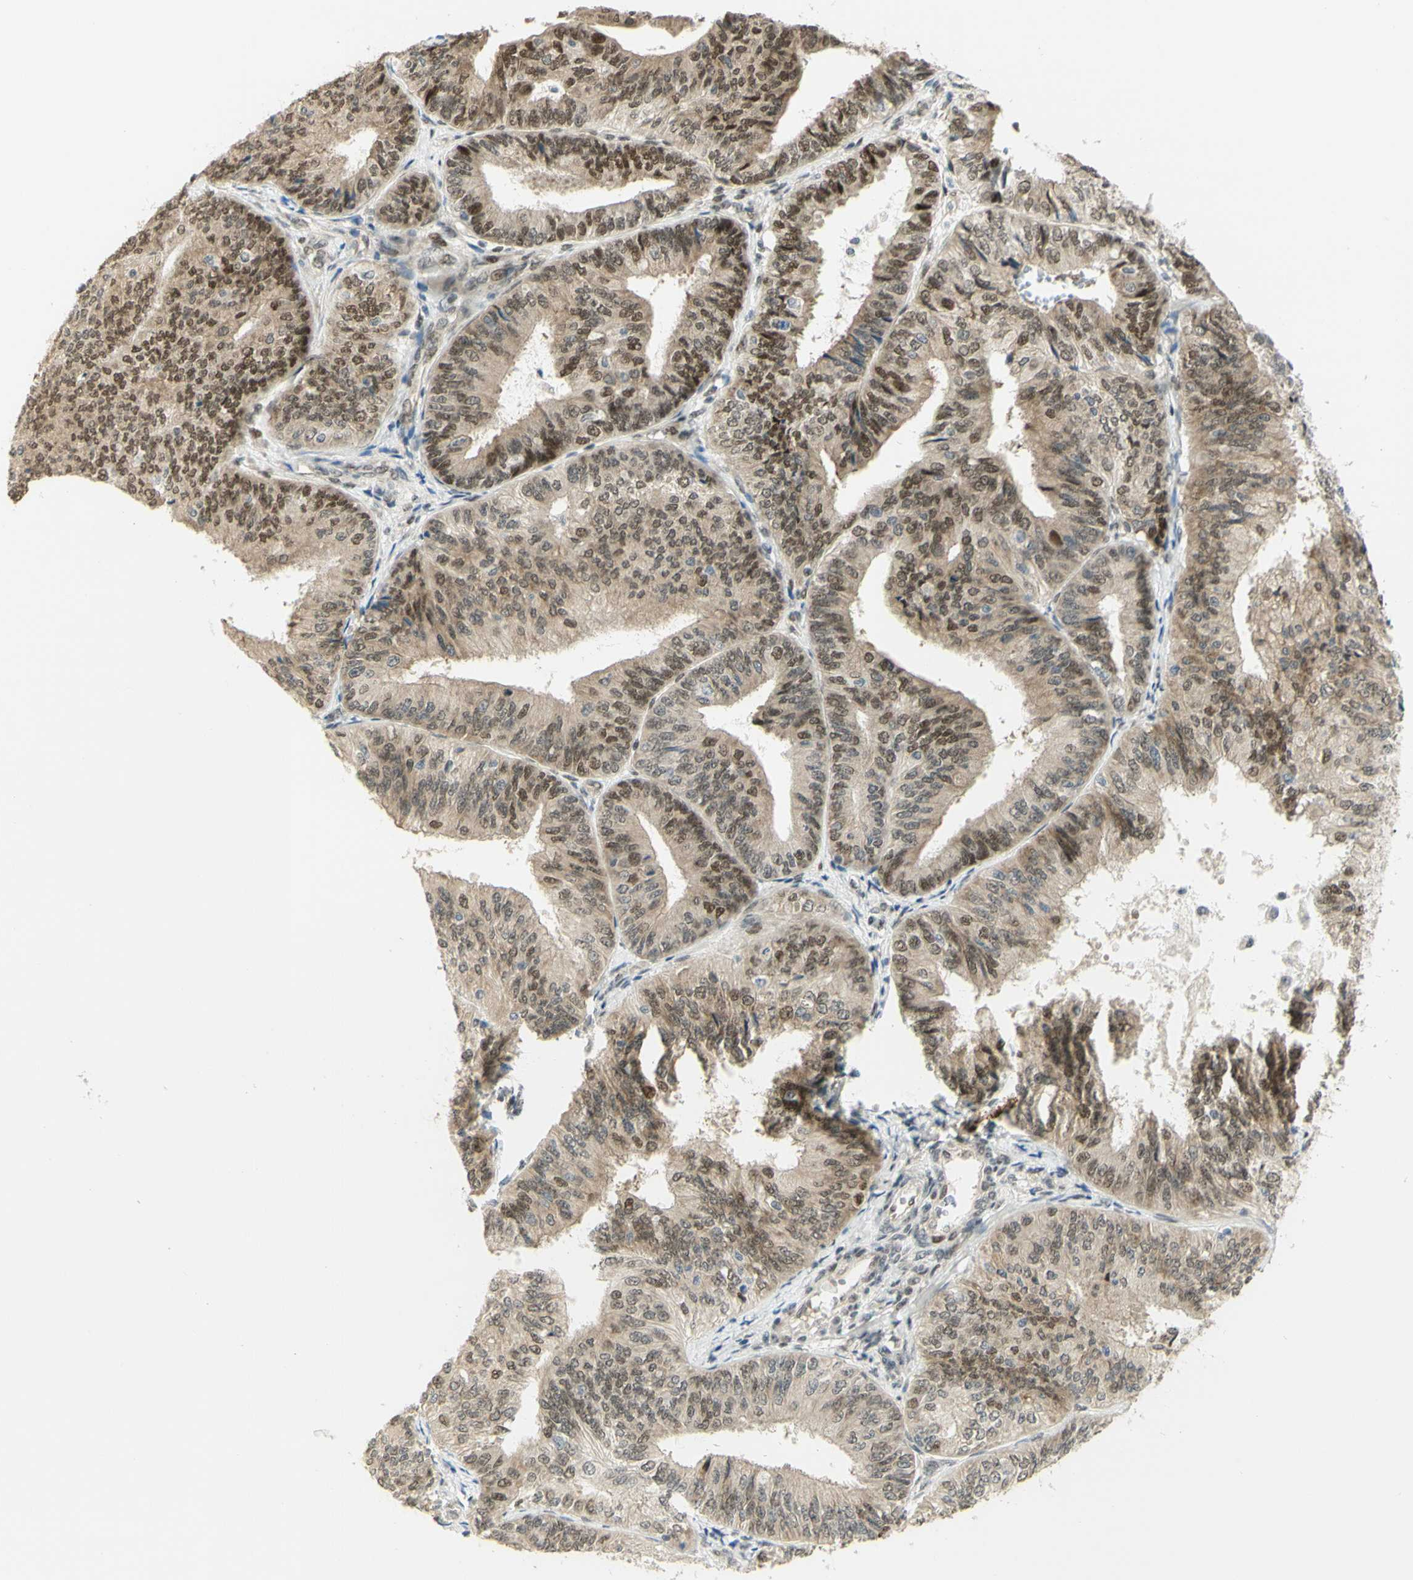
{"staining": {"intensity": "moderate", "quantity": ">75%", "location": "nuclear"}, "tissue": "endometrial cancer", "cell_type": "Tumor cells", "image_type": "cancer", "snomed": [{"axis": "morphology", "description": "Adenocarcinoma, NOS"}, {"axis": "topography", "description": "Endometrium"}], "caption": "A brown stain highlights moderate nuclear staining of a protein in endometrial adenocarcinoma tumor cells. (brown staining indicates protein expression, while blue staining denotes nuclei).", "gene": "DDX1", "patient": {"sex": "female", "age": 58}}